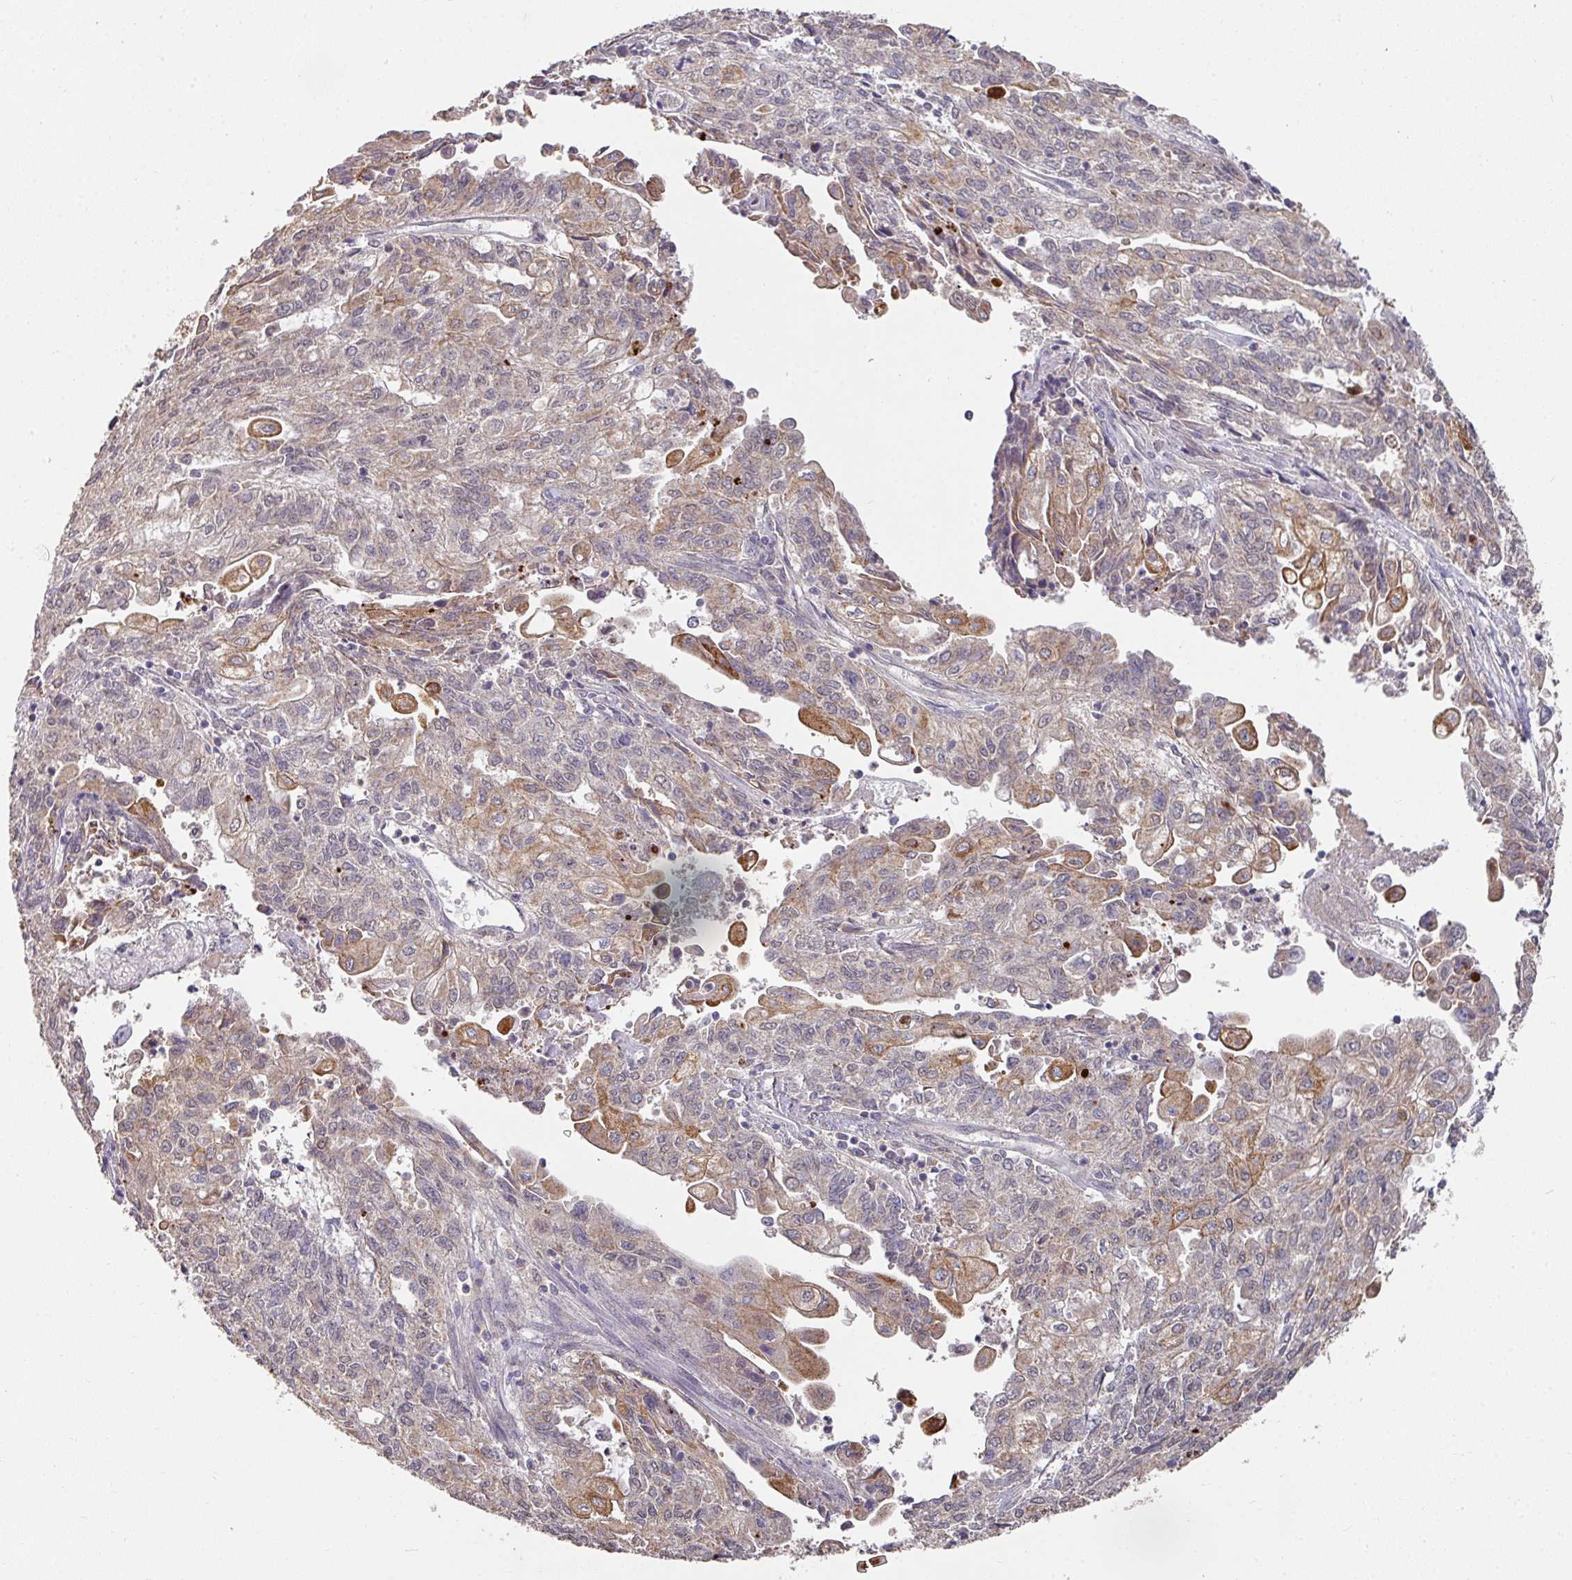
{"staining": {"intensity": "moderate", "quantity": "<25%", "location": "cytoplasmic/membranous"}, "tissue": "endometrial cancer", "cell_type": "Tumor cells", "image_type": "cancer", "snomed": [{"axis": "morphology", "description": "Adenocarcinoma, NOS"}, {"axis": "topography", "description": "Endometrium"}], "caption": "DAB (3,3'-diaminobenzidine) immunohistochemical staining of adenocarcinoma (endometrial) reveals moderate cytoplasmic/membranous protein positivity in approximately <25% of tumor cells.", "gene": "EXTL3", "patient": {"sex": "female", "age": 54}}